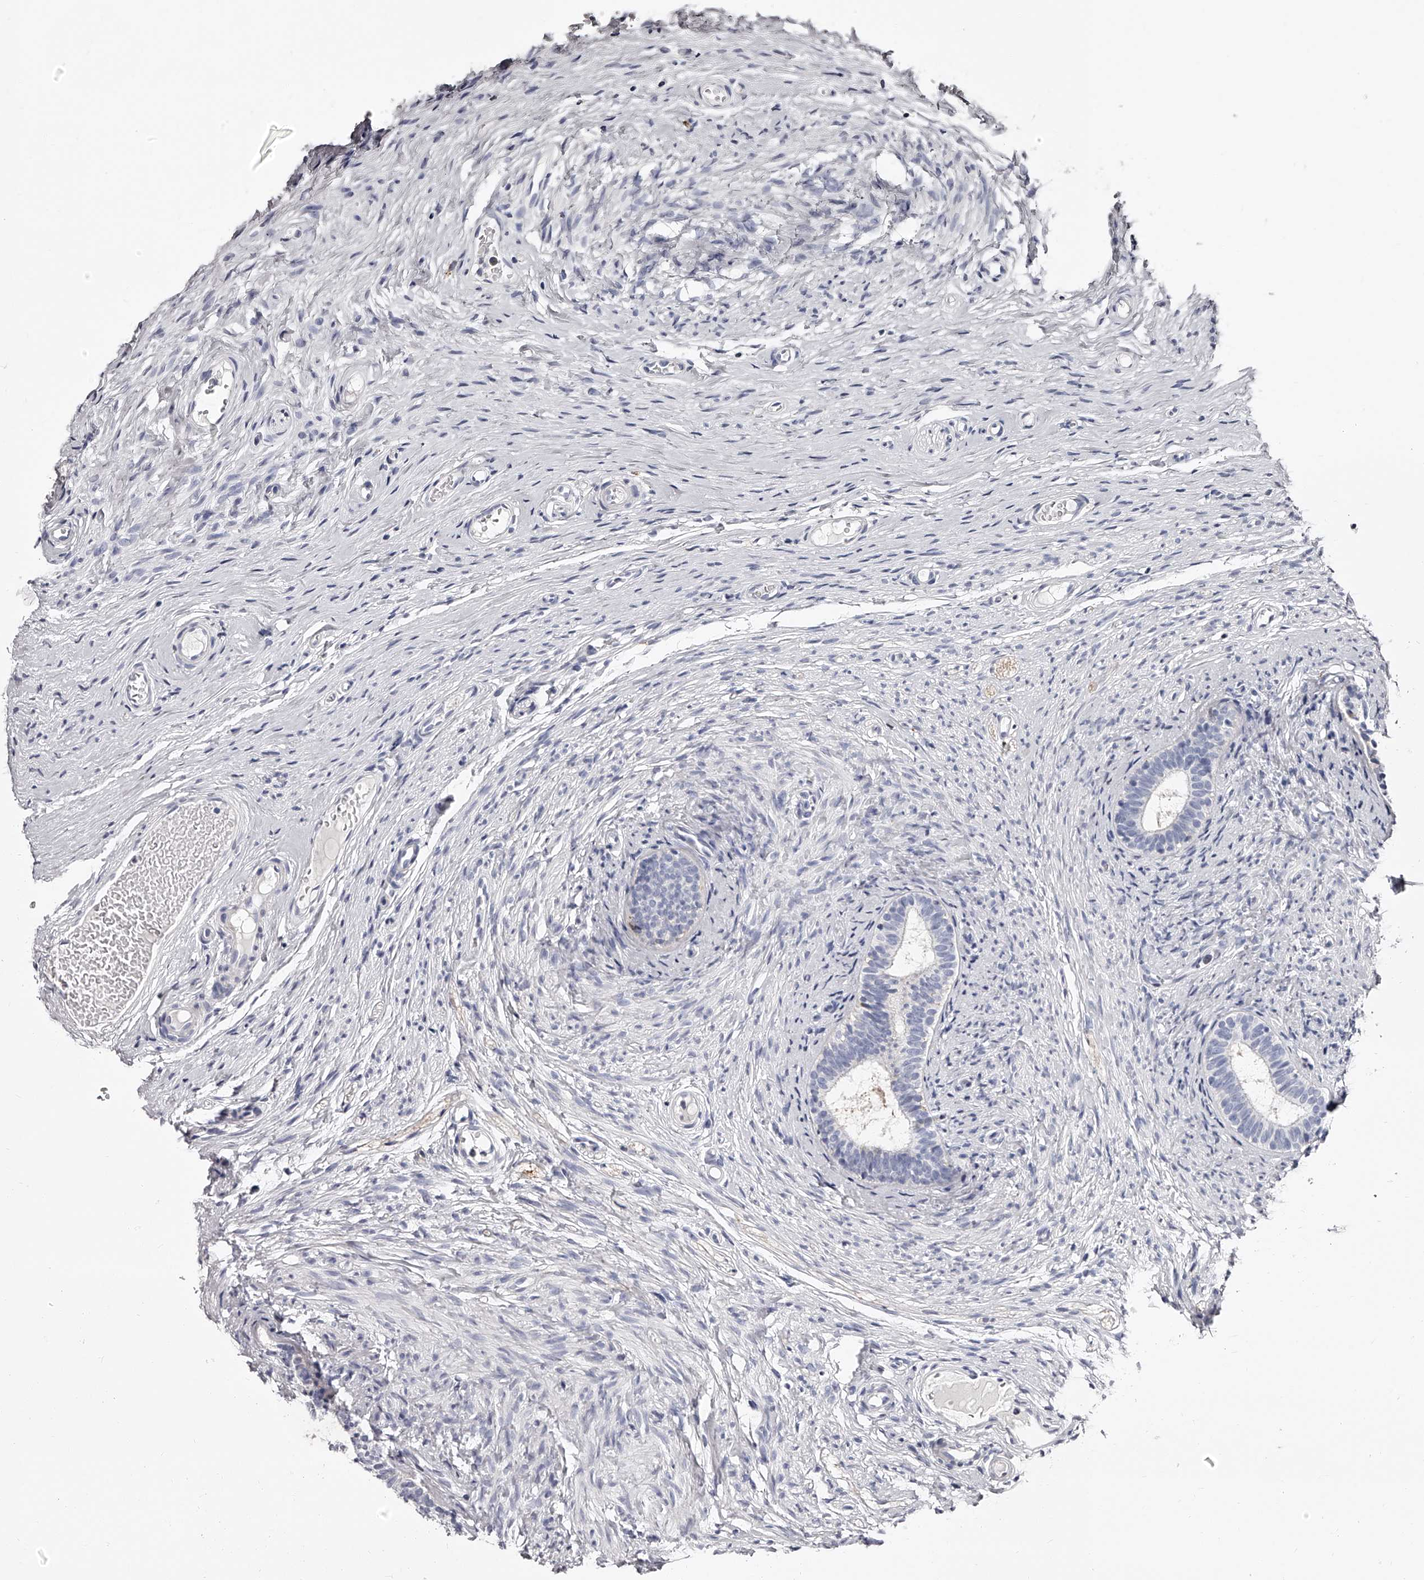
{"staining": {"intensity": "negative", "quantity": "none", "location": "none"}, "tissue": "epididymis", "cell_type": "Glandular cells", "image_type": "normal", "snomed": [{"axis": "morphology", "description": "Normal tissue, NOS"}, {"axis": "topography", "description": "Epididymis"}], "caption": "Immunohistochemistry (IHC) of normal human epididymis demonstrates no positivity in glandular cells.", "gene": "PACSIN1", "patient": {"sex": "male", "age": 9}}